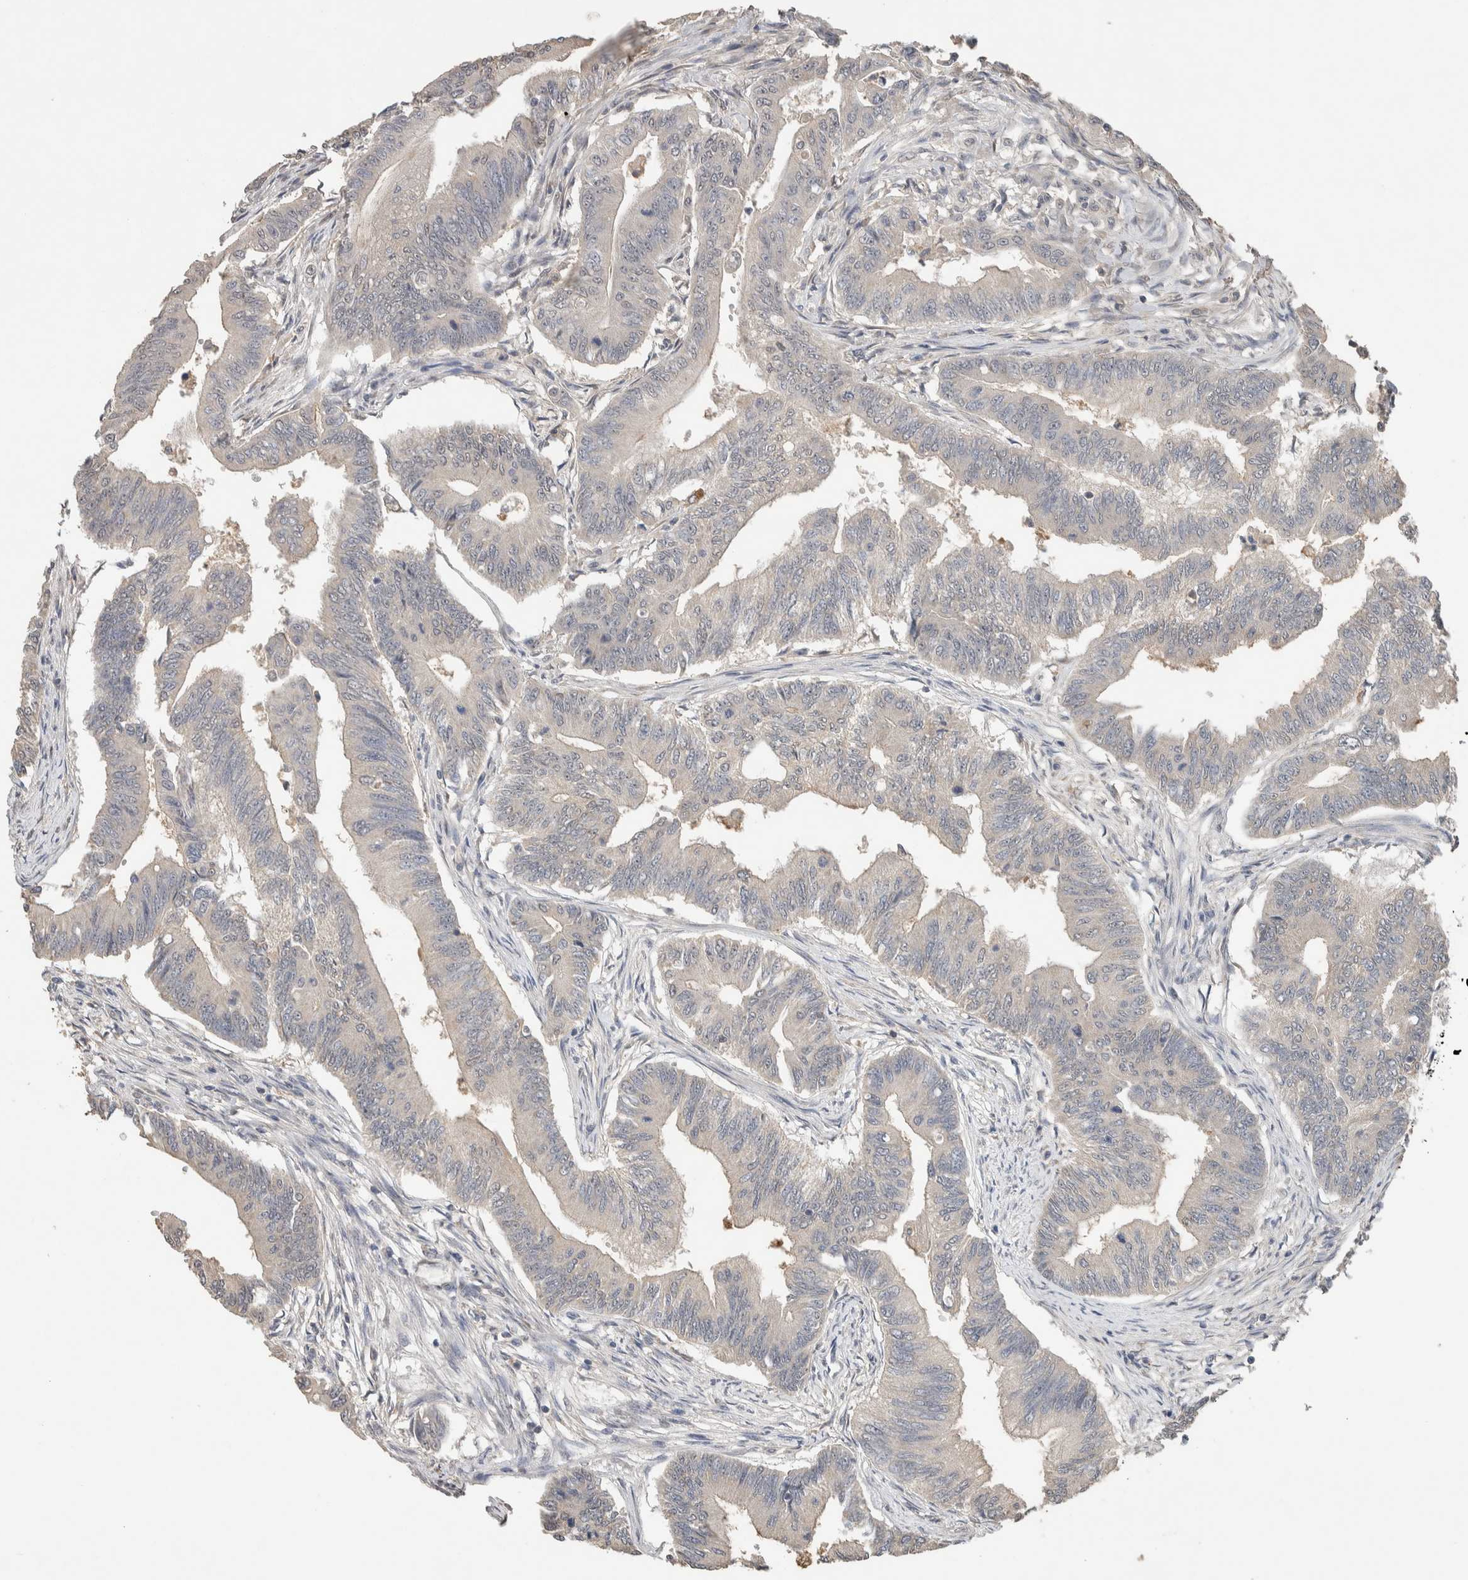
{"staining": {"intensity": "negative", "quantity": "none", "location": "none"}, "tissue": "colorectal cancer", "cell_type": "Tumor cells", "image_type": "cancer", "snomed": [{"axis": "morphology", "description": "Adenoma, NOS"}, {"axis": "morphology", "description": "Adenocarcinoma, NOS"}, {"axis": "topography", "description": "Colon"}], "caption": "Immunohistochemical staining of human colorectal adenoma reveals no significant positivity in tumor cells.", "gene": "CYSRT1", "patient": {"sex": "male", "age": 79}}